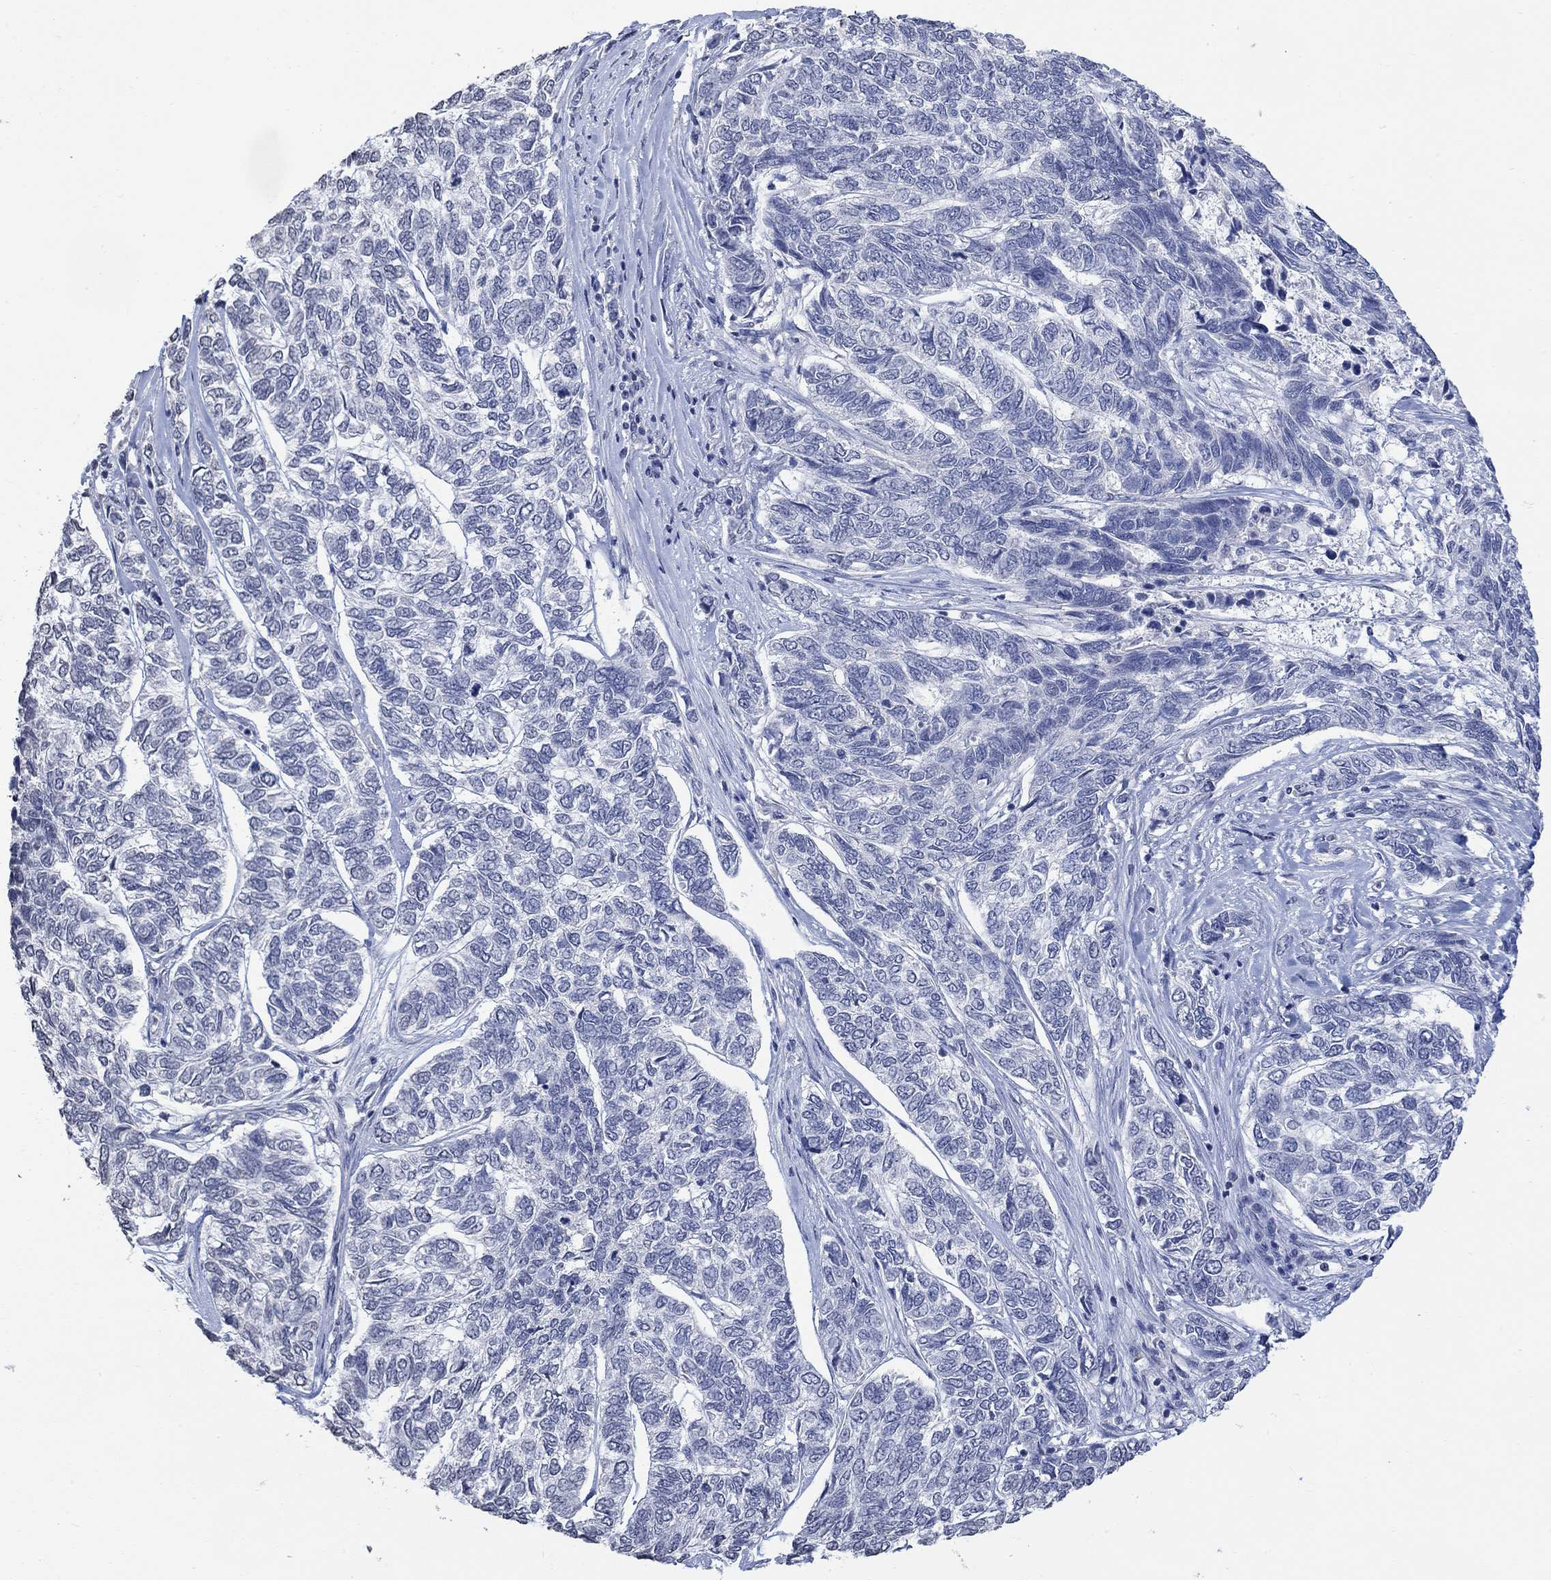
{"staining": {"intensity": "negative", "quantity": "none", "location": "none"}, "tissue": "skin cancer", "cell_type": "Tumor cells", "image_type": "cancer", "snomed": [{"axis": "morphology", "description": "Basal cell carcinoma"}, {"axis": "topography", "description": "Skin"}], "caption": "Immunohistochemistry of human skin basal cell carcinoma displays no staining in tumor cells.", "gene": "TMEM255A", "patient": {"sex": "female", "age": 65}}